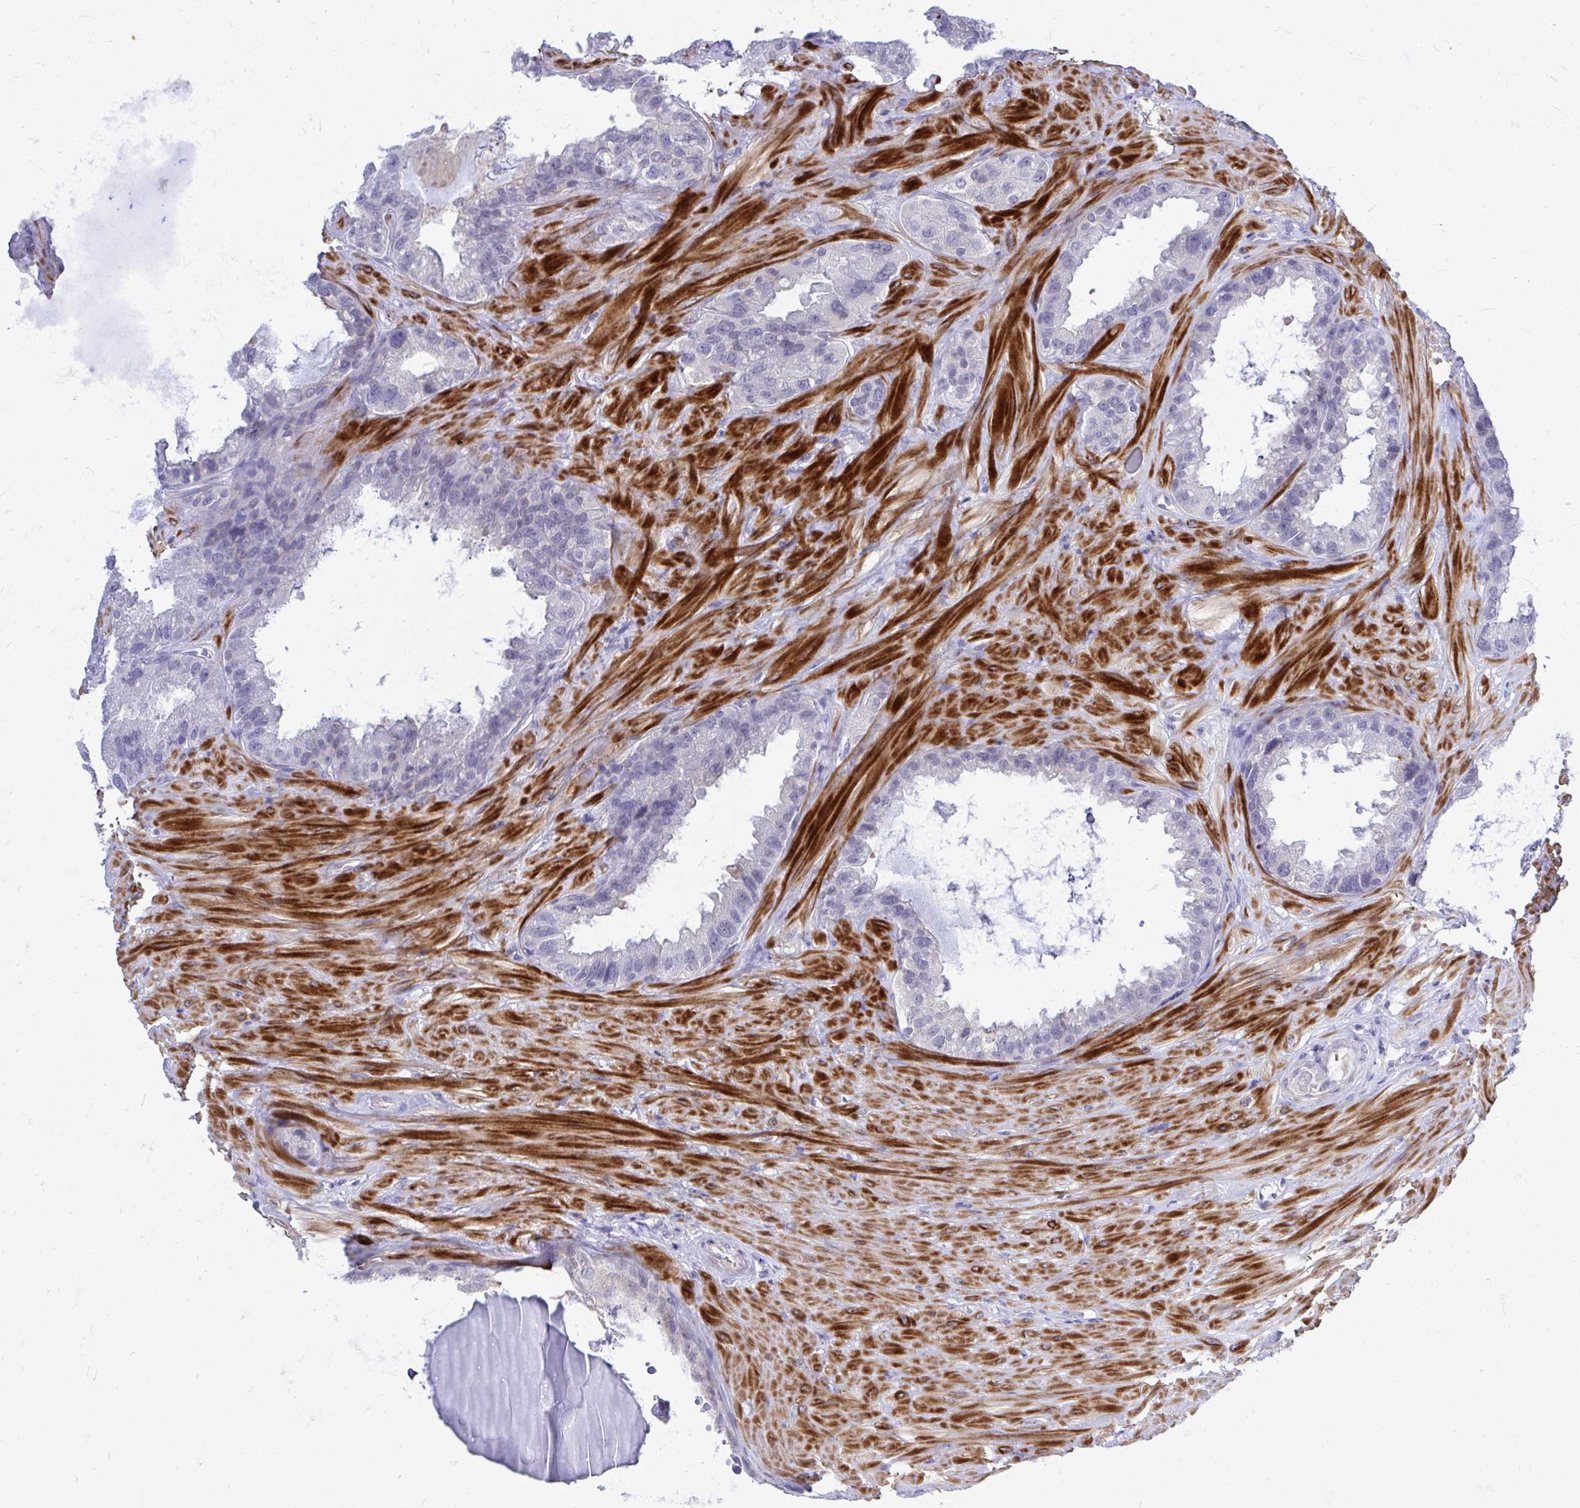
{"staining": {"intensity": "negative", "quantity": "none", "location": "none"}, "tissue": "seminal vesicle", "cell_type": "Glandular cells", "image_type": "normal", "snomed": [{"axis": "morphology", "description": "Normal tissue, NOS"}, {"axis": "topography", "description": "Seminal veicle"}, {"axis": "topography", "description": "Peripheral nerve tissue"}], "caption": "Immunohistochemical staining of normal seminal vesicle exhibits no significant positivity in glandular cells. (Stains: DAB immunohistochemistry with hematoxylin counter stain, Microscopy: brightfield microscopy at high magnification).", "gene": "ZBTB25", "patient": {"sex": "male", "age": 76}}